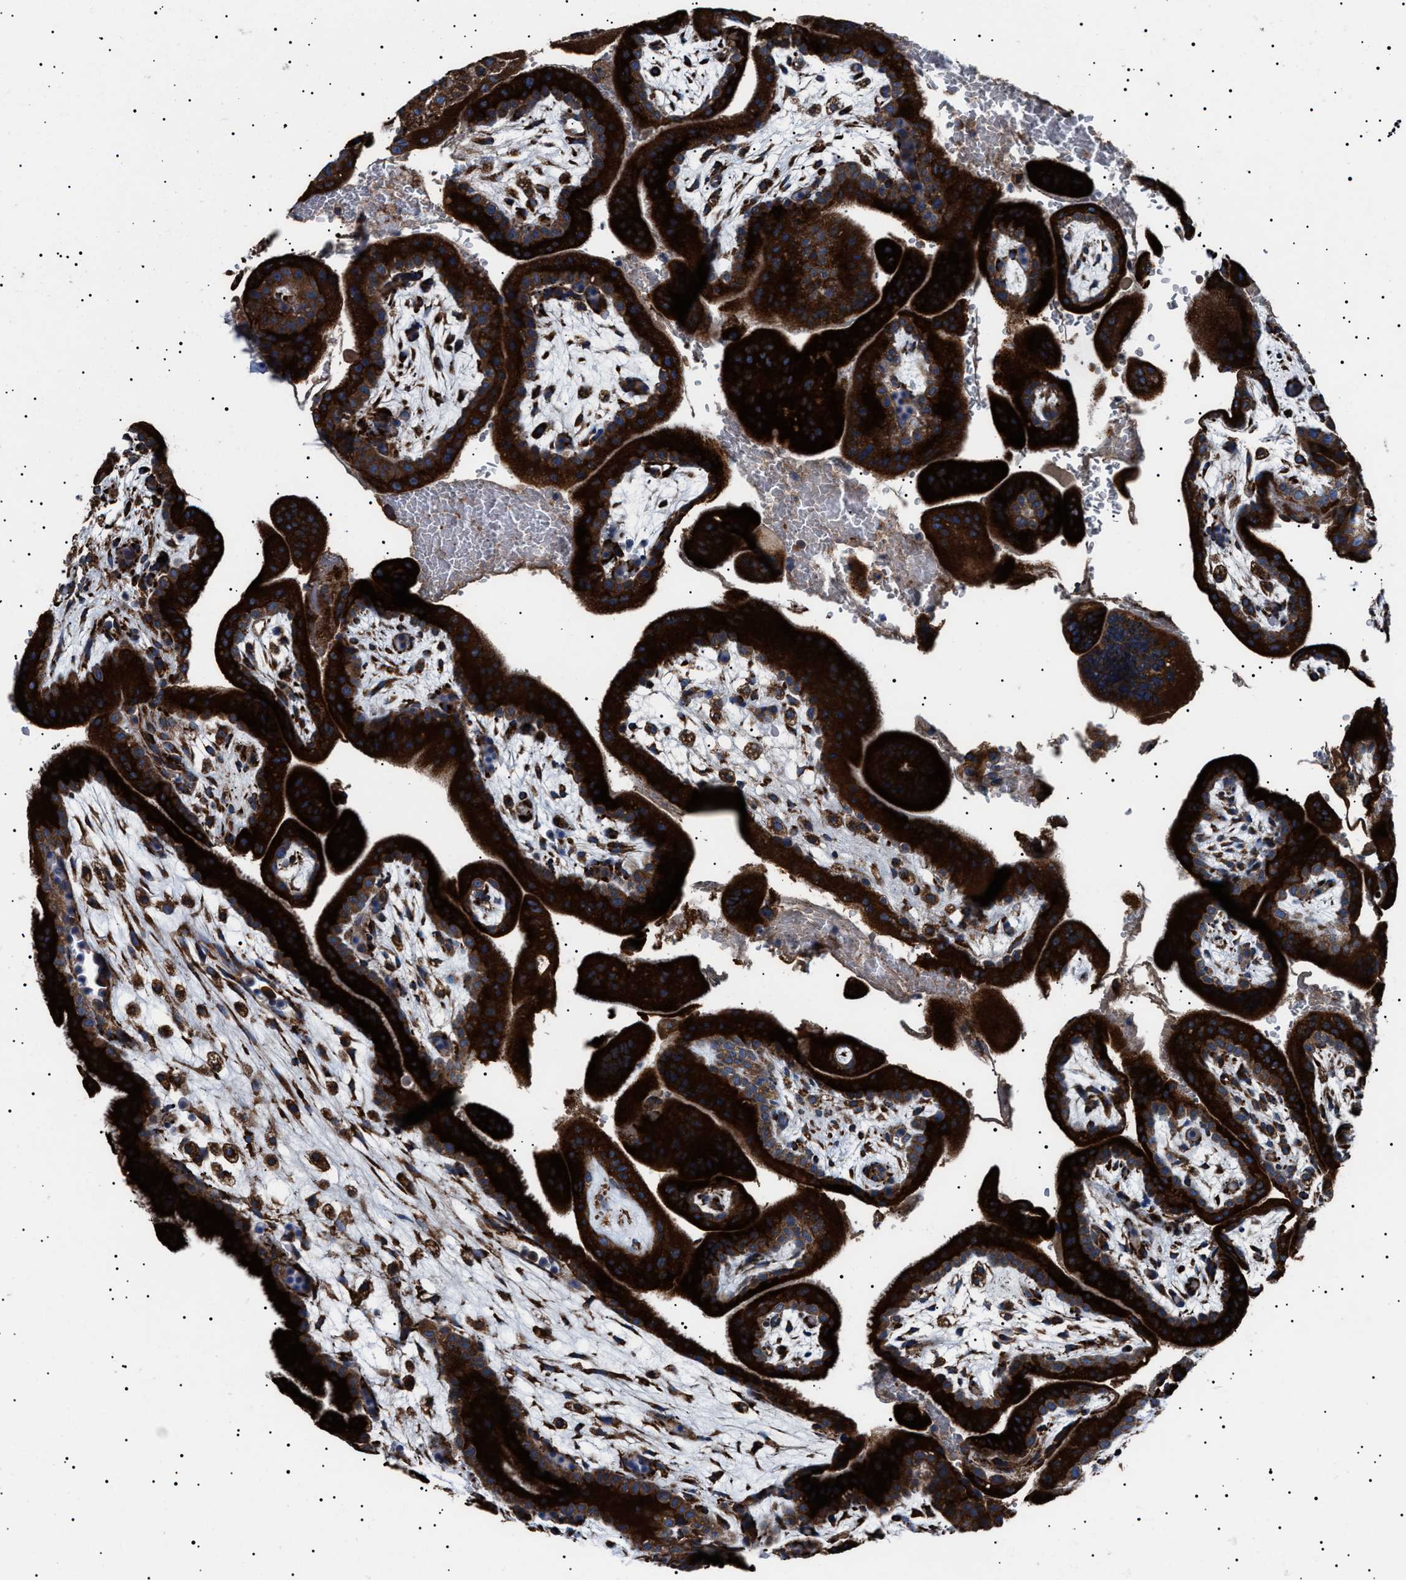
{"staining": {"intensity": "strong", "quantity": ">75%", "location": "cytoplasmic/membranous"}, "tissue": "placenta", "cell_type": "Decidual cells", "image_type": "normal", "snomed": [{"axis": "morphology", "description": "Normal tissue, NOS"}, {"axis": "topography", "description": "Placenta"}], "caption": "Approximately >75% of decidual cells in normal human placenta exhibit strong cytoplasmic/membranous protein staining as visualized by brown immunohistochemical staining.", "gene": "TOP1MT", "patient": {"sex": "female", "age": 35}}